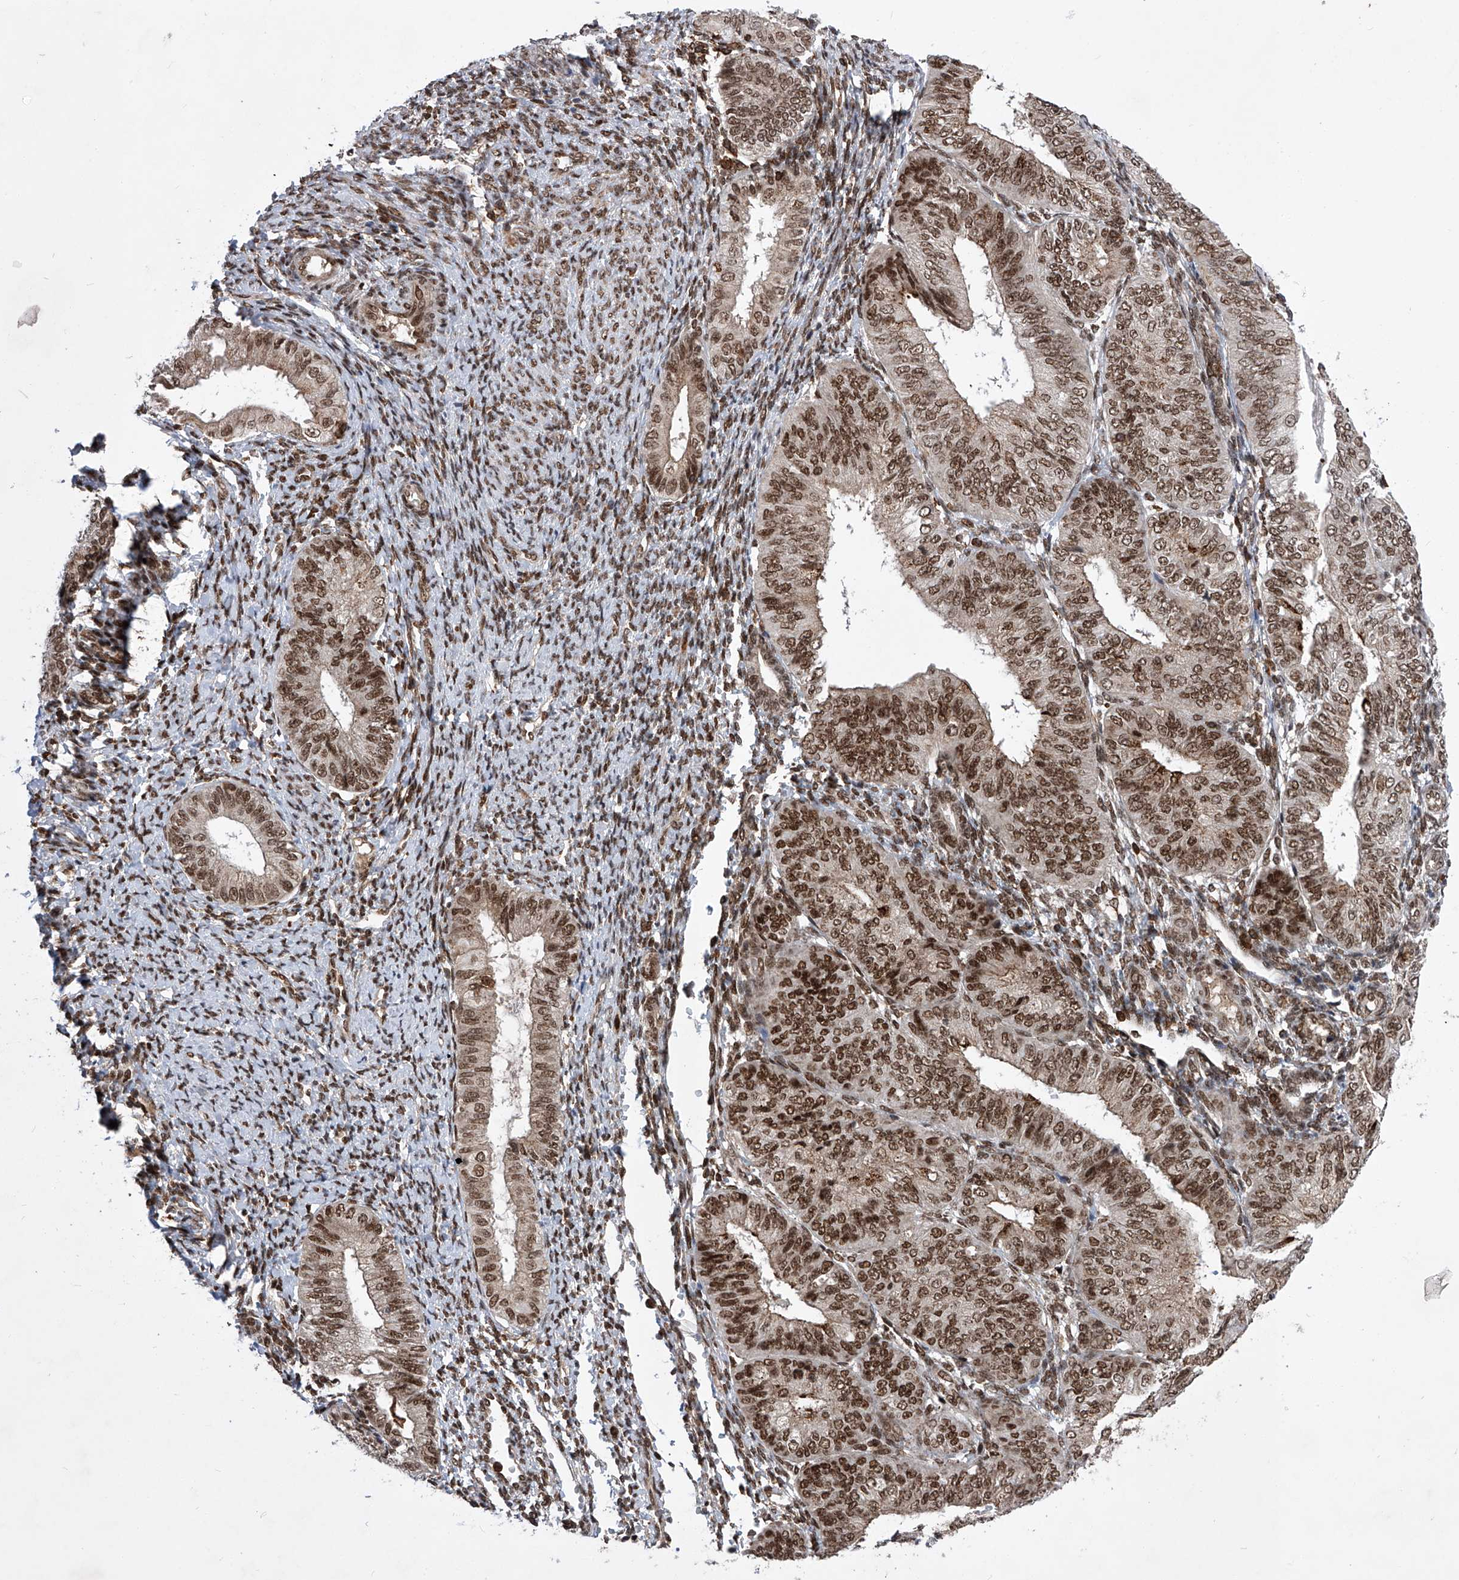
{"staining": {"intensity": "strong", "quantity": ">75%", "location": "nuclear"}, "tissue": "endometrial cancer", "cell_type": "Tumor cells", "image_type": "cancer", "snomed": [{"axis": "morphology", "description": "Adenocarcinoma, NOS"}, {"axis": "topography", "description": "Endometrium"}], "caption": "A high-resolution photomicrograph shows IHC staining of endometrial cancer (adenocarcinoma), which shows strong nuclear positivity in about >75% of tumor cells.", "gene": "ZNF280D", "patient": {"sex": "female", "age": 58}}